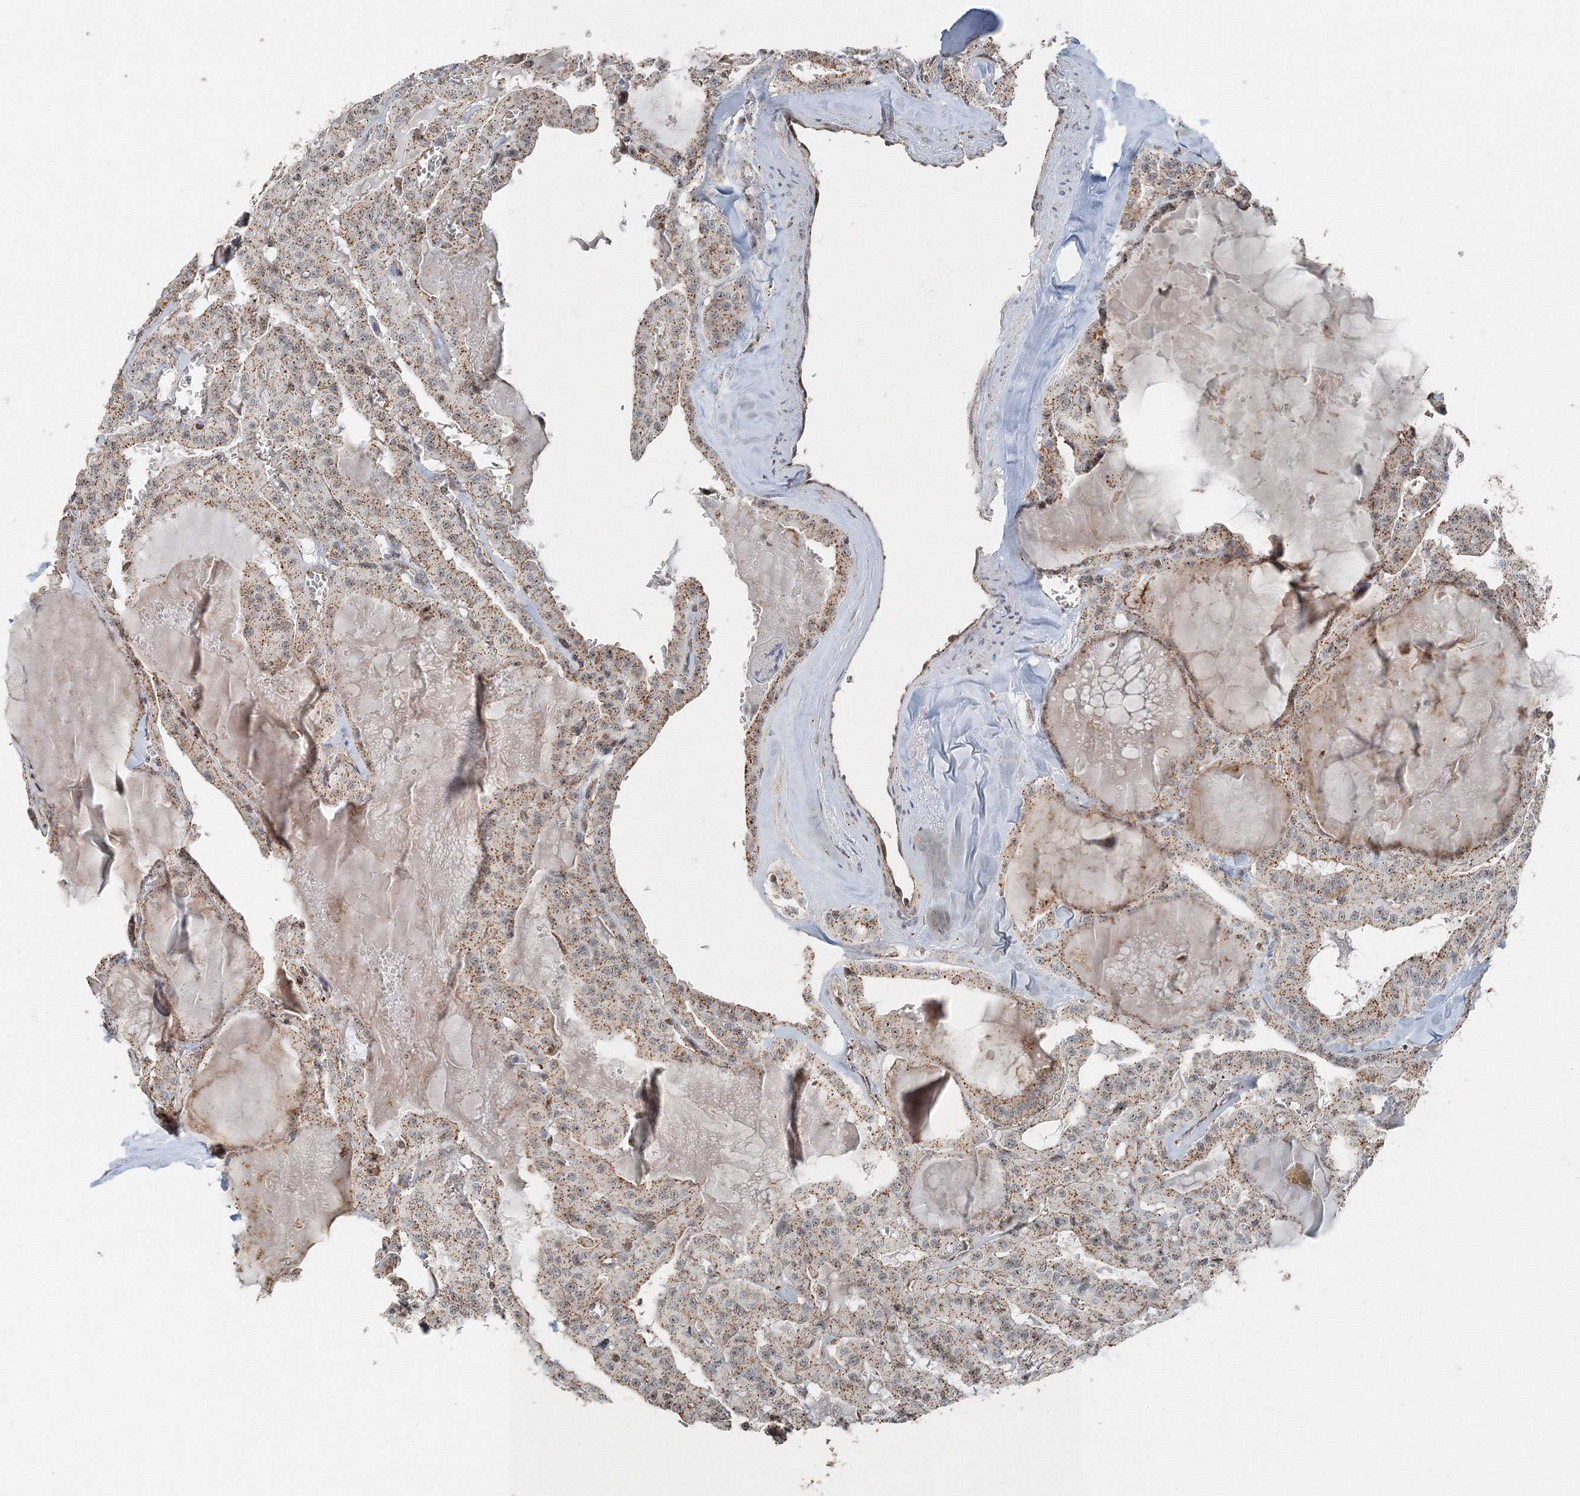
{"staining": {"intensity": "moderate", "quantity": ">75%", "location": "cytoplasmic/membranous"}, "tissue": "thyroid cancer", "cell_type": "Tumor cells", "image_type": "cancer", "snomed": [{"axis": "morphology", "description": "Papillary adenocarcinoma, NOS"}, {"axis": "topography", "description": "Thyroid gland"}], "caption": "Human thyroid cancer stained with a protein marker shows moderate staining in tumor cells.", "gene": "AASDH", "patient": {"sex": "male", "age": 52}}